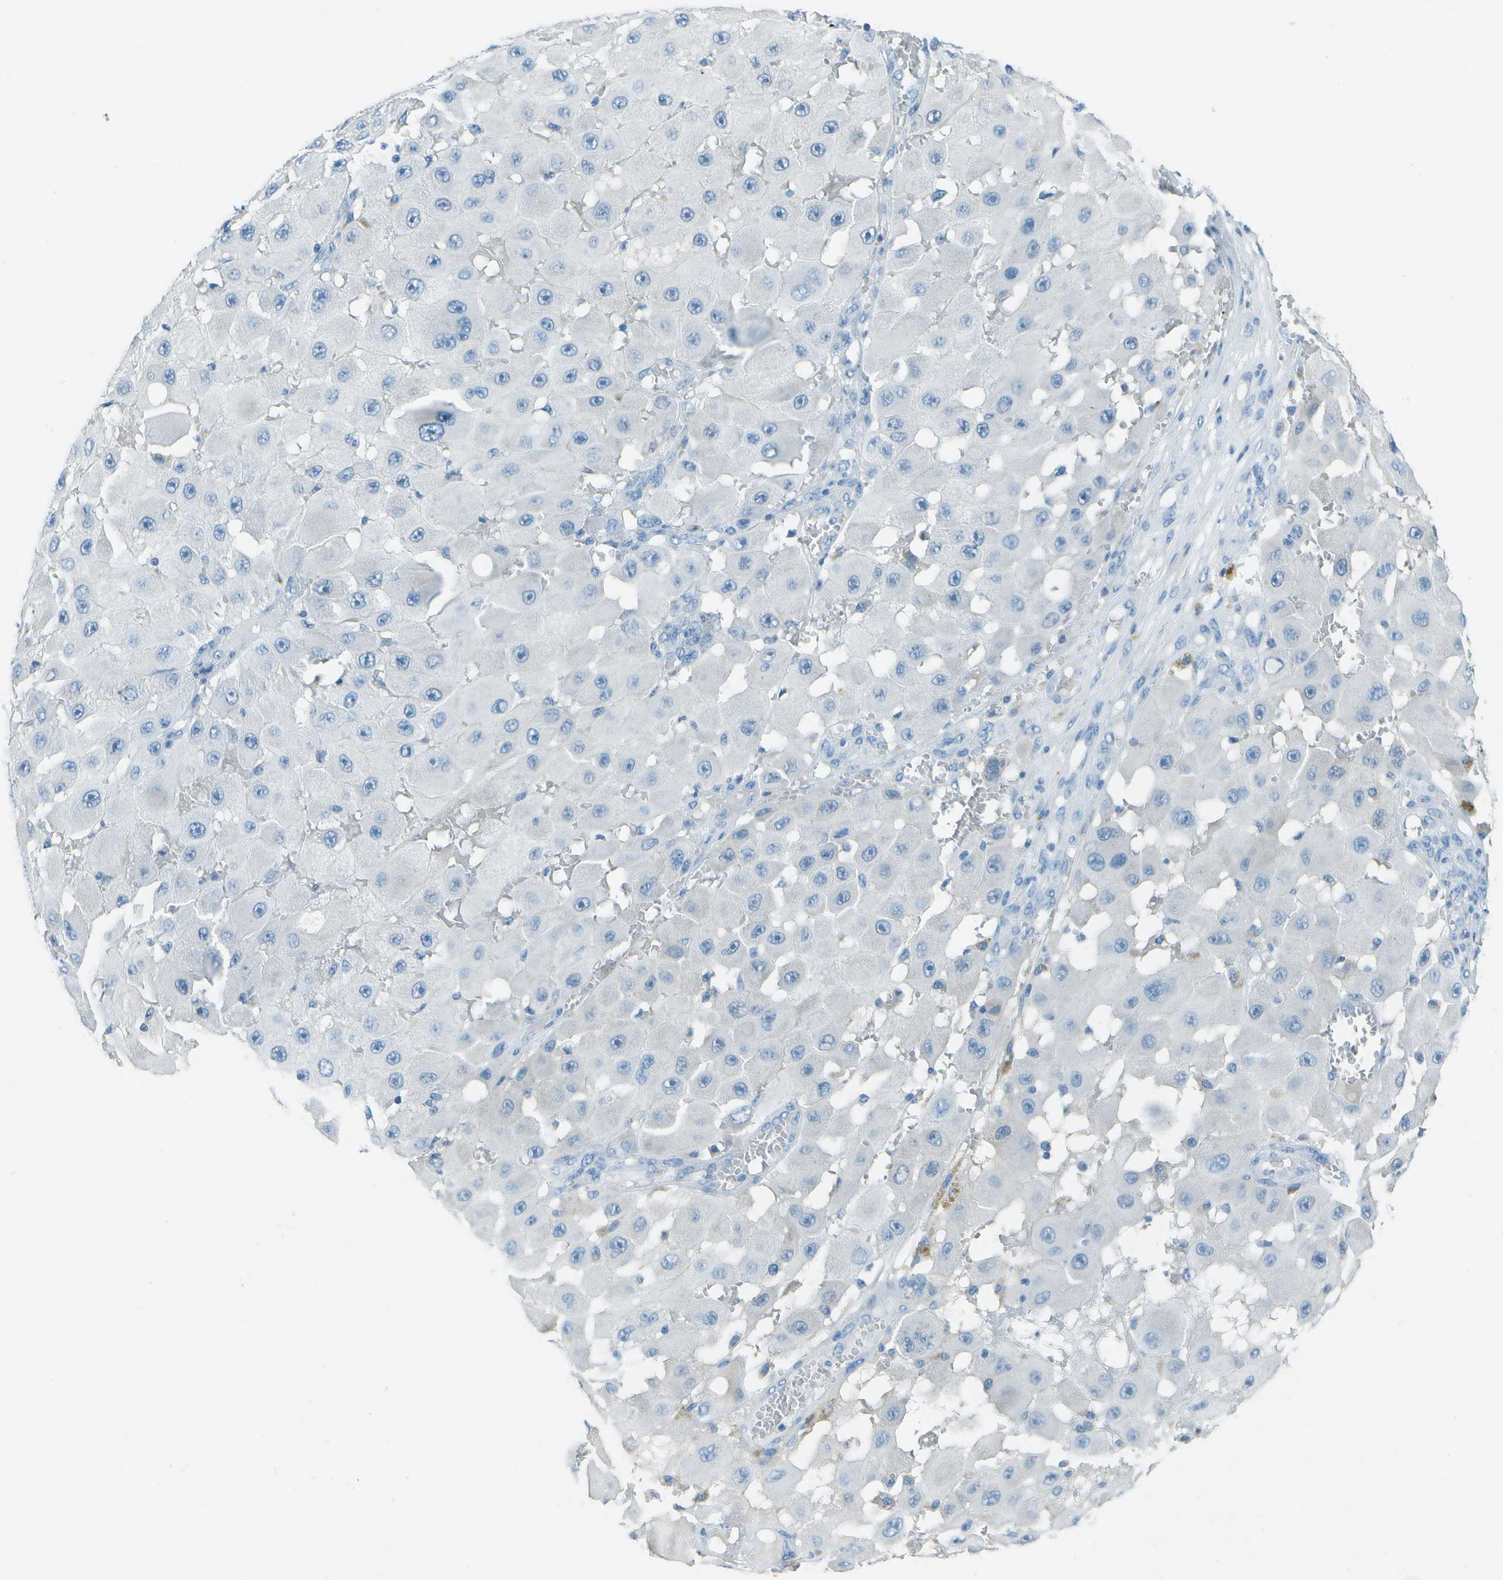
{"staining": {"intensity": "negative", "quantity": "none", "location": "none"}, "tissue": "melanoma", "cell_type": "Tumor cells", "image_type": "cancer", "snomed": [{"axis": "morphology", "description": "Malignant melanoma, NOS"}, {"axis": "topography", "description": "Skin"}], "caption": "Human melanoma stained for a protein using immunohistochemistry (IHC) demonstrates no expression in tumor cells.", "gene": "FGF1", "patient": {"sex": "female", "age": 81}}